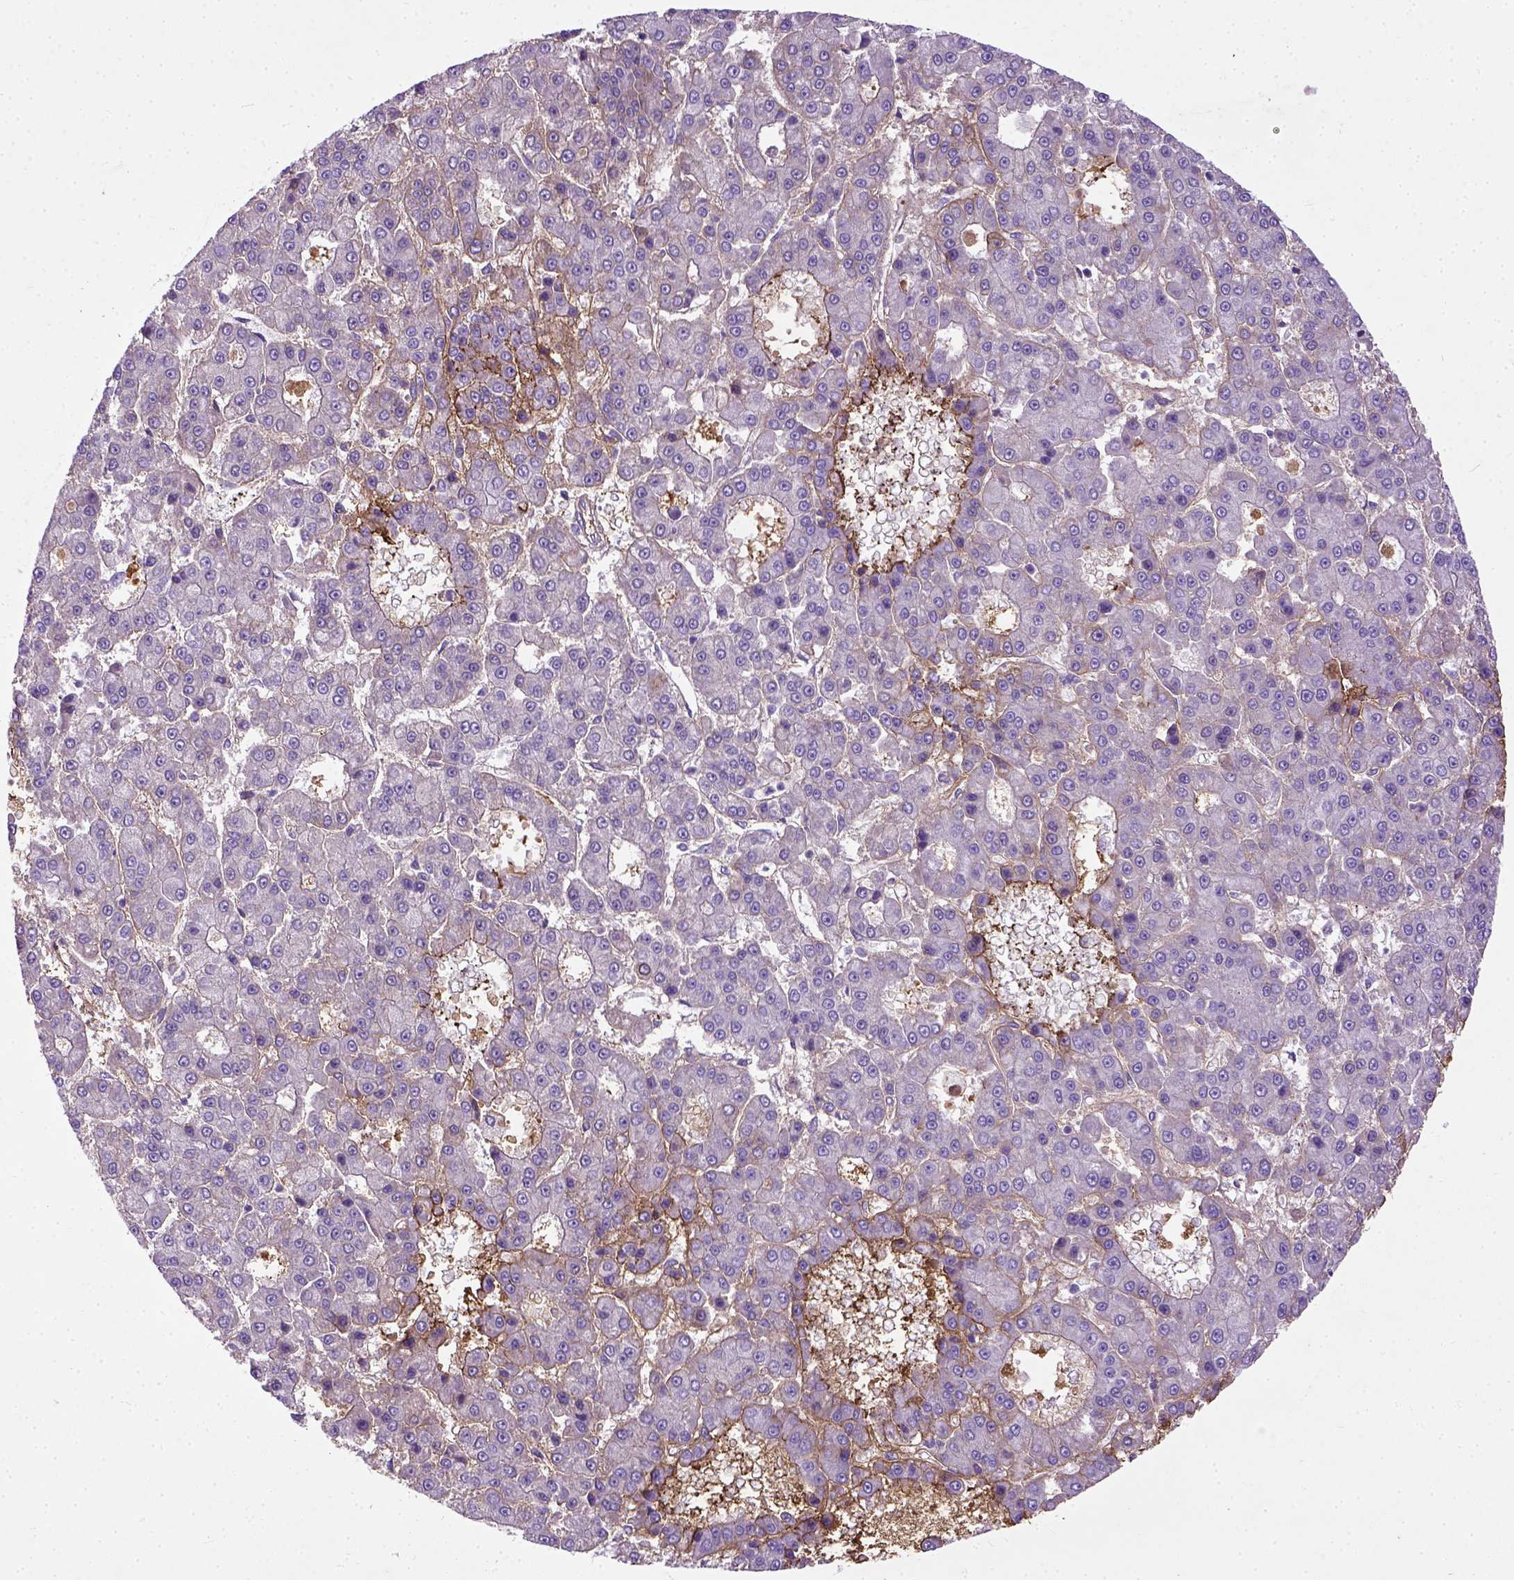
{"staining": {"intensity": "negative", "quantity": "none", "location": "none"}, "tissue": "liver cancer", "cell_type": "Tumor cells", "image_type": "cancer", "snomed": [{"axis": "morphology", "description": "Carcinoma, Hepatocellular, NOS"}, {"axis": "topography", "description": "Liver"}], "caption": "This is an IHC histopathology image of hepatocellular carcinoma (liver). There is no expression in tumor cells.", "gene": "ADAMTS8", "patient": {"sex": "male", "age": 70}}